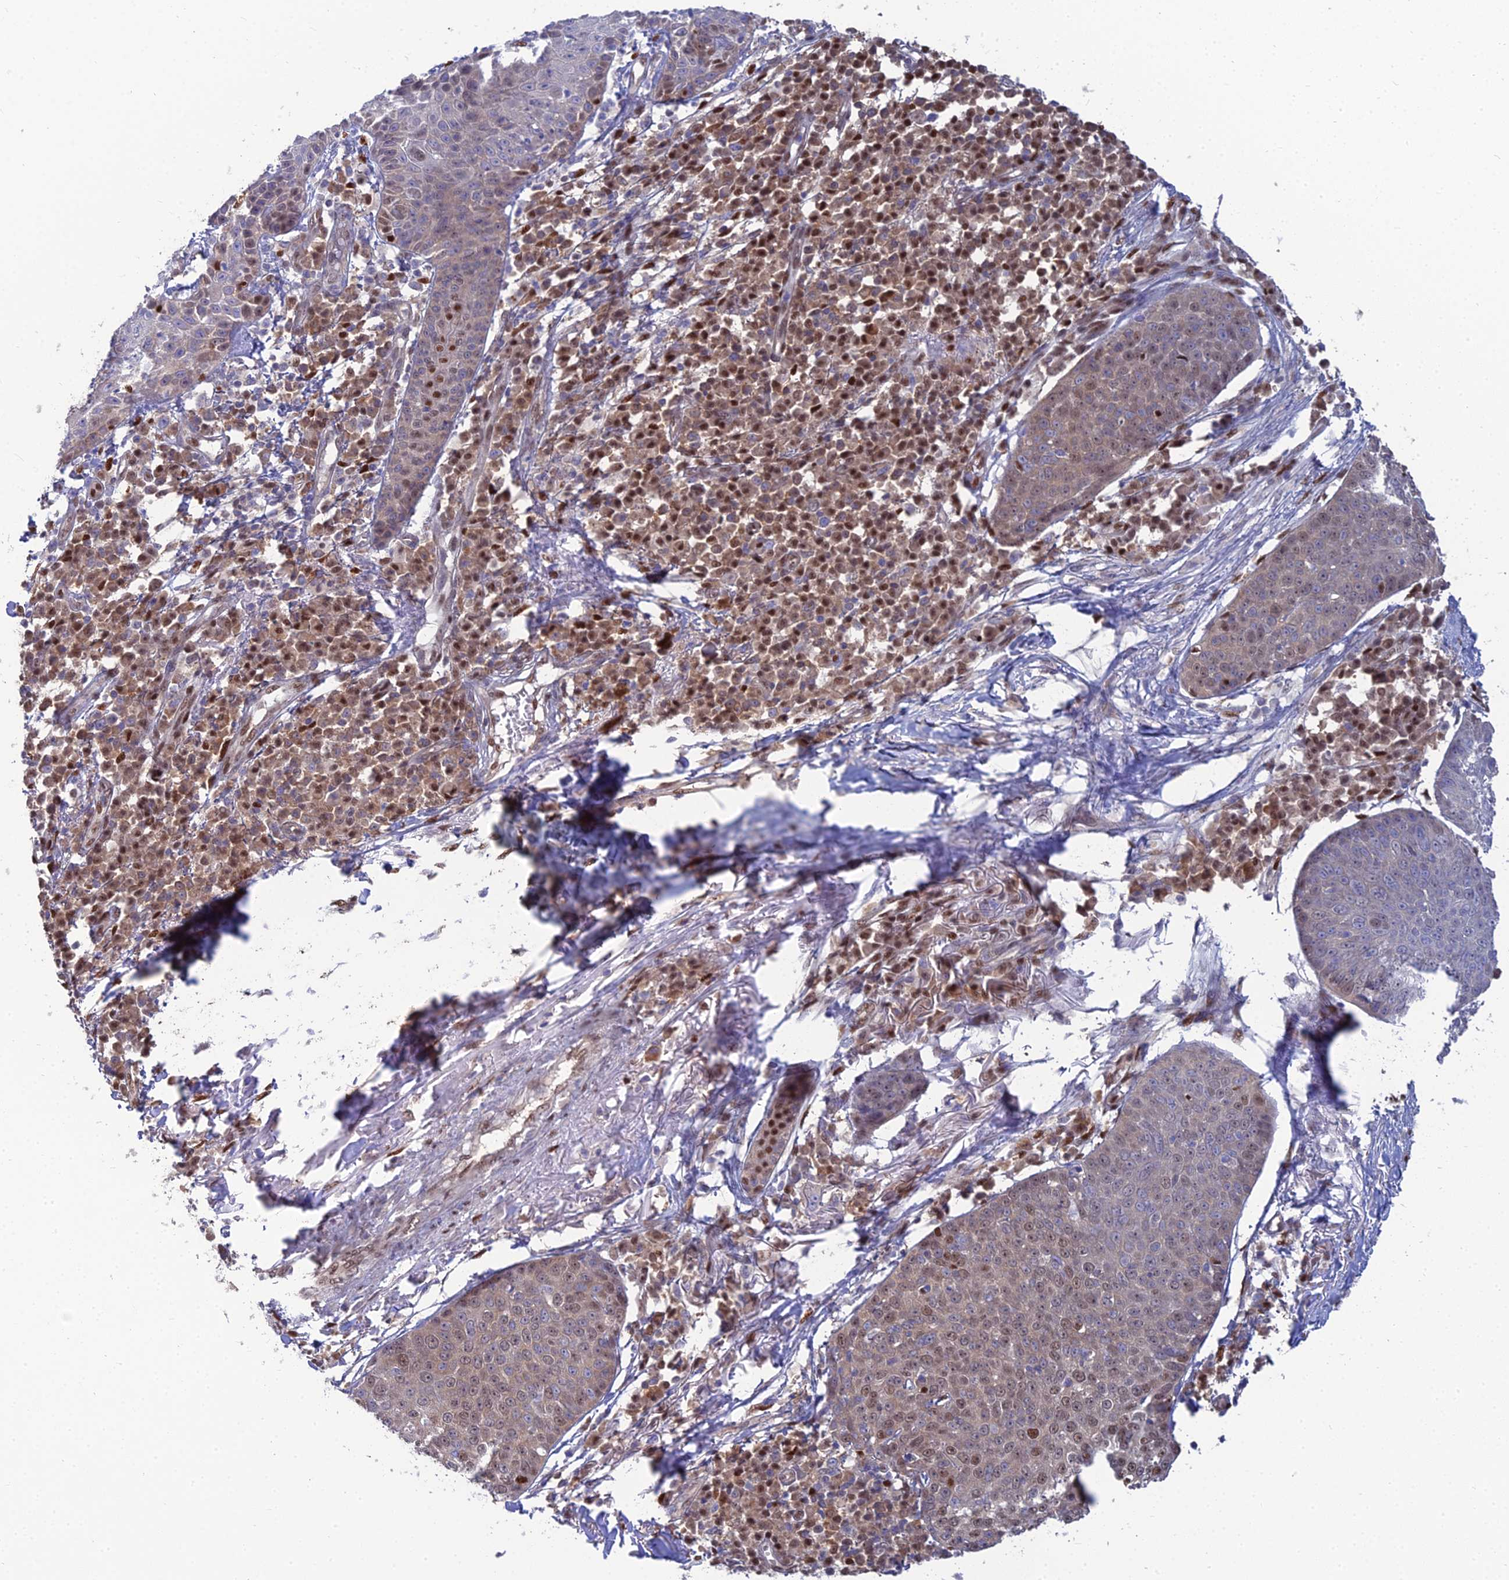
{"staining": {"intensity": "moderate", "quantity": "<25%", "location": "nuclear"}, "tissue": "skin cancer", "cell_type": "Tumor cells", "image_type": "cancer", "snomed": [{"axis": "morphology", "description": "Squamous cell carcinoma, NOS"}, {"axis": "topography", "description": "Skin"}], "caption": "The immunohistochemical stain labels moderate nuclear staining in tumor cells of squamous cell carcinoma (skin) tissue.", "gene": "DNPEP", "patient": {"sex": "male", "age": 71}}